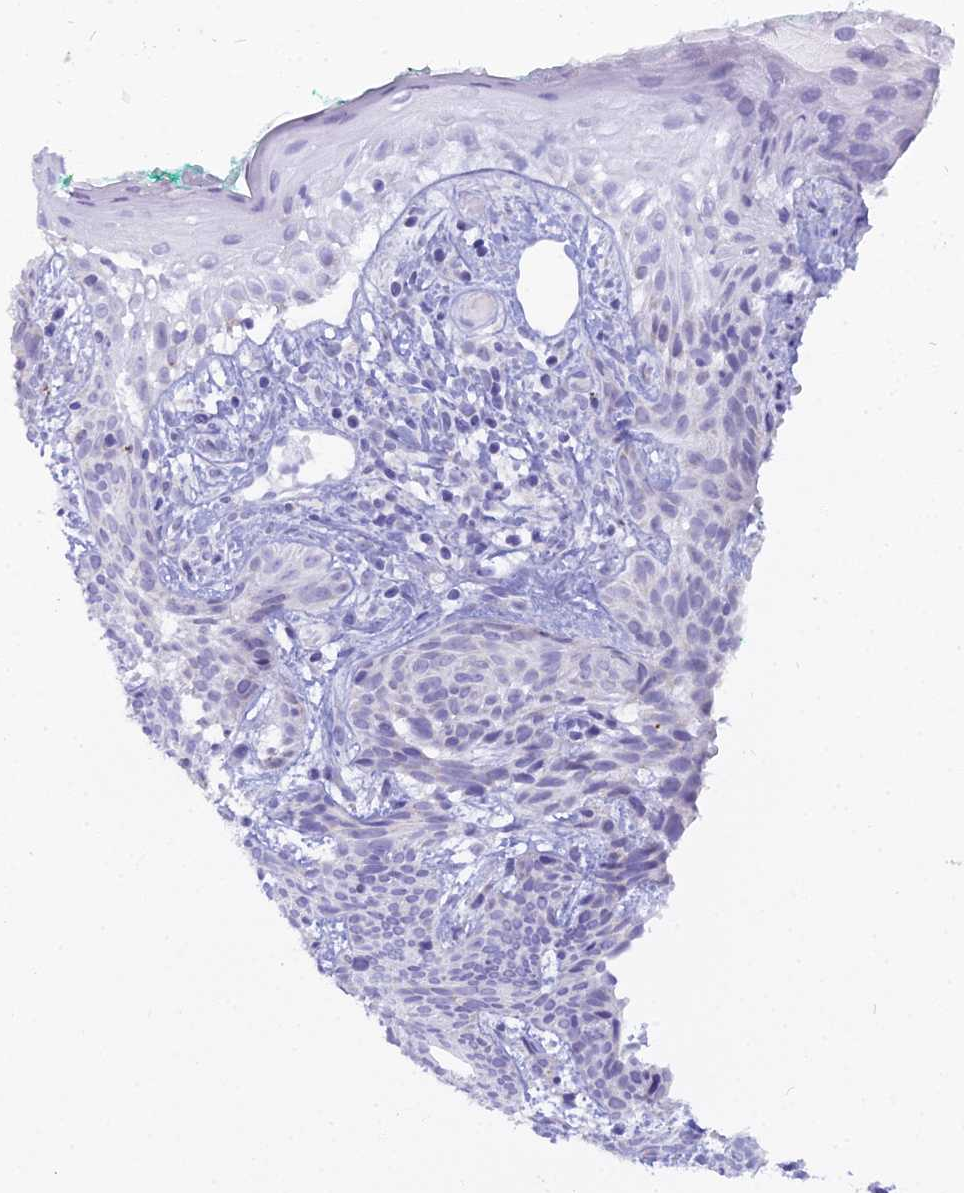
{"staining": {"intensity": "negative", "quantity": "none", "location": "none"}, "tissue": "skin cancer", "cell_type": "Tumor cells", "image_type": "cancer", "snomed": [{"axis": "morphology", "description": "Basal cell carcinoma"}, {"axis": "topography", "description": "Skin"}], "caption": "Immunohistochemical staining of skin basal cell carcinoma shows no significant positivity in tumor cells.", "gene": "CGB2", "patient": {"sex": "female", "age": 81}}